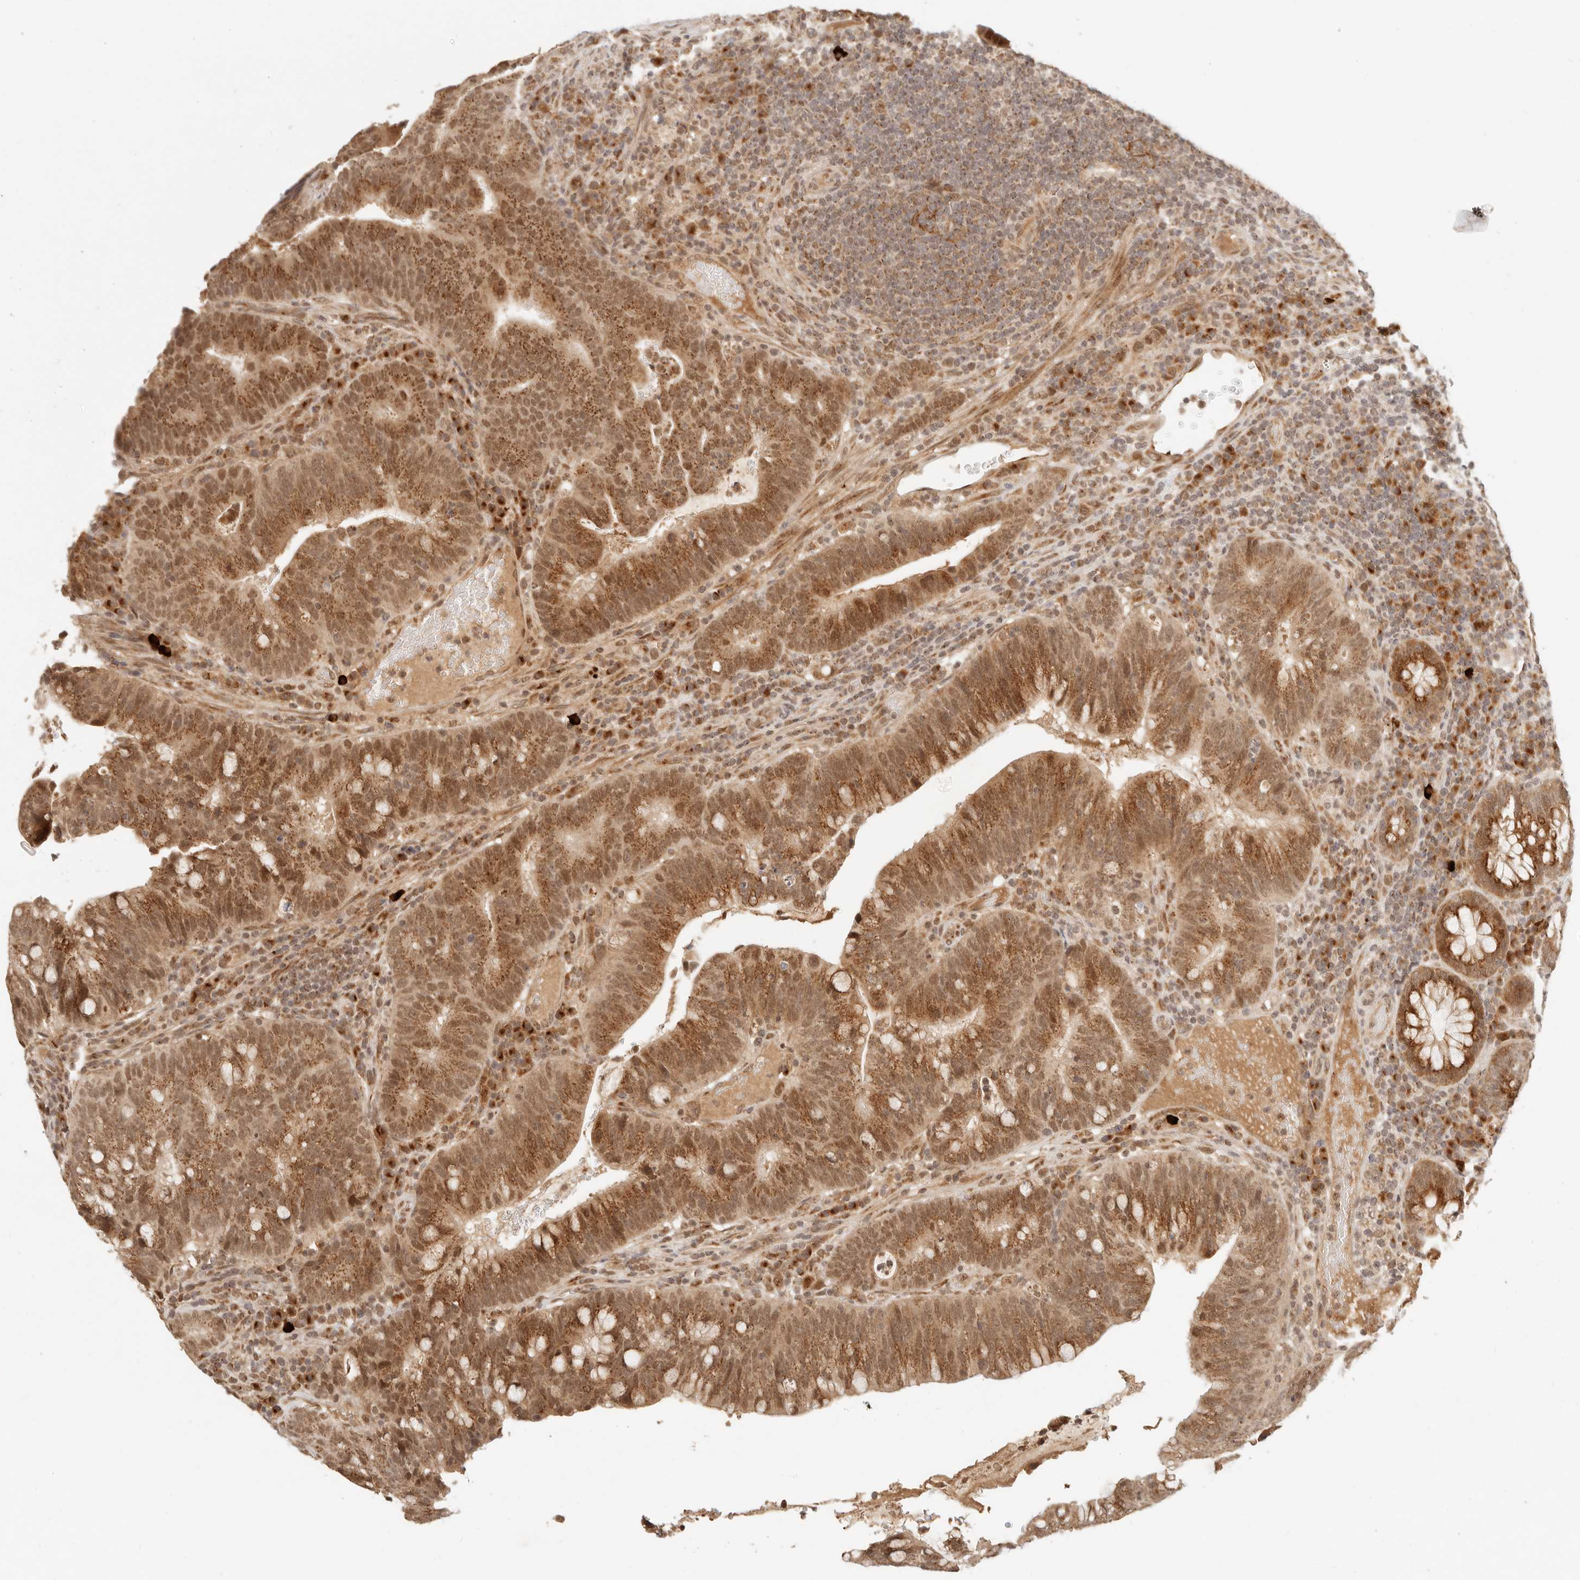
{"staining": {"intensity": "moderate", "quantity": ">75%", "location": "cytoplasmic/membranous,nuclear"}, "tissue": "colorectal cancer", "cell_type": "Tumor cells", "image_type": "cancer", "snomed": [{"axis": "morphology", "description": "Adenocarcinoma, NOS"}, {"axis": "topography", "description": "Colon"}], "caption": "There is medium levels of moderate cytoplasmic/membranous and nuclear expression in tumor cells of colorectal cancer (adenocarcinoma), as demonstrated by immunohistochemical staining (brown color).", "gene": "INTS11", "patient": {"sex": "female", "age": 66}}